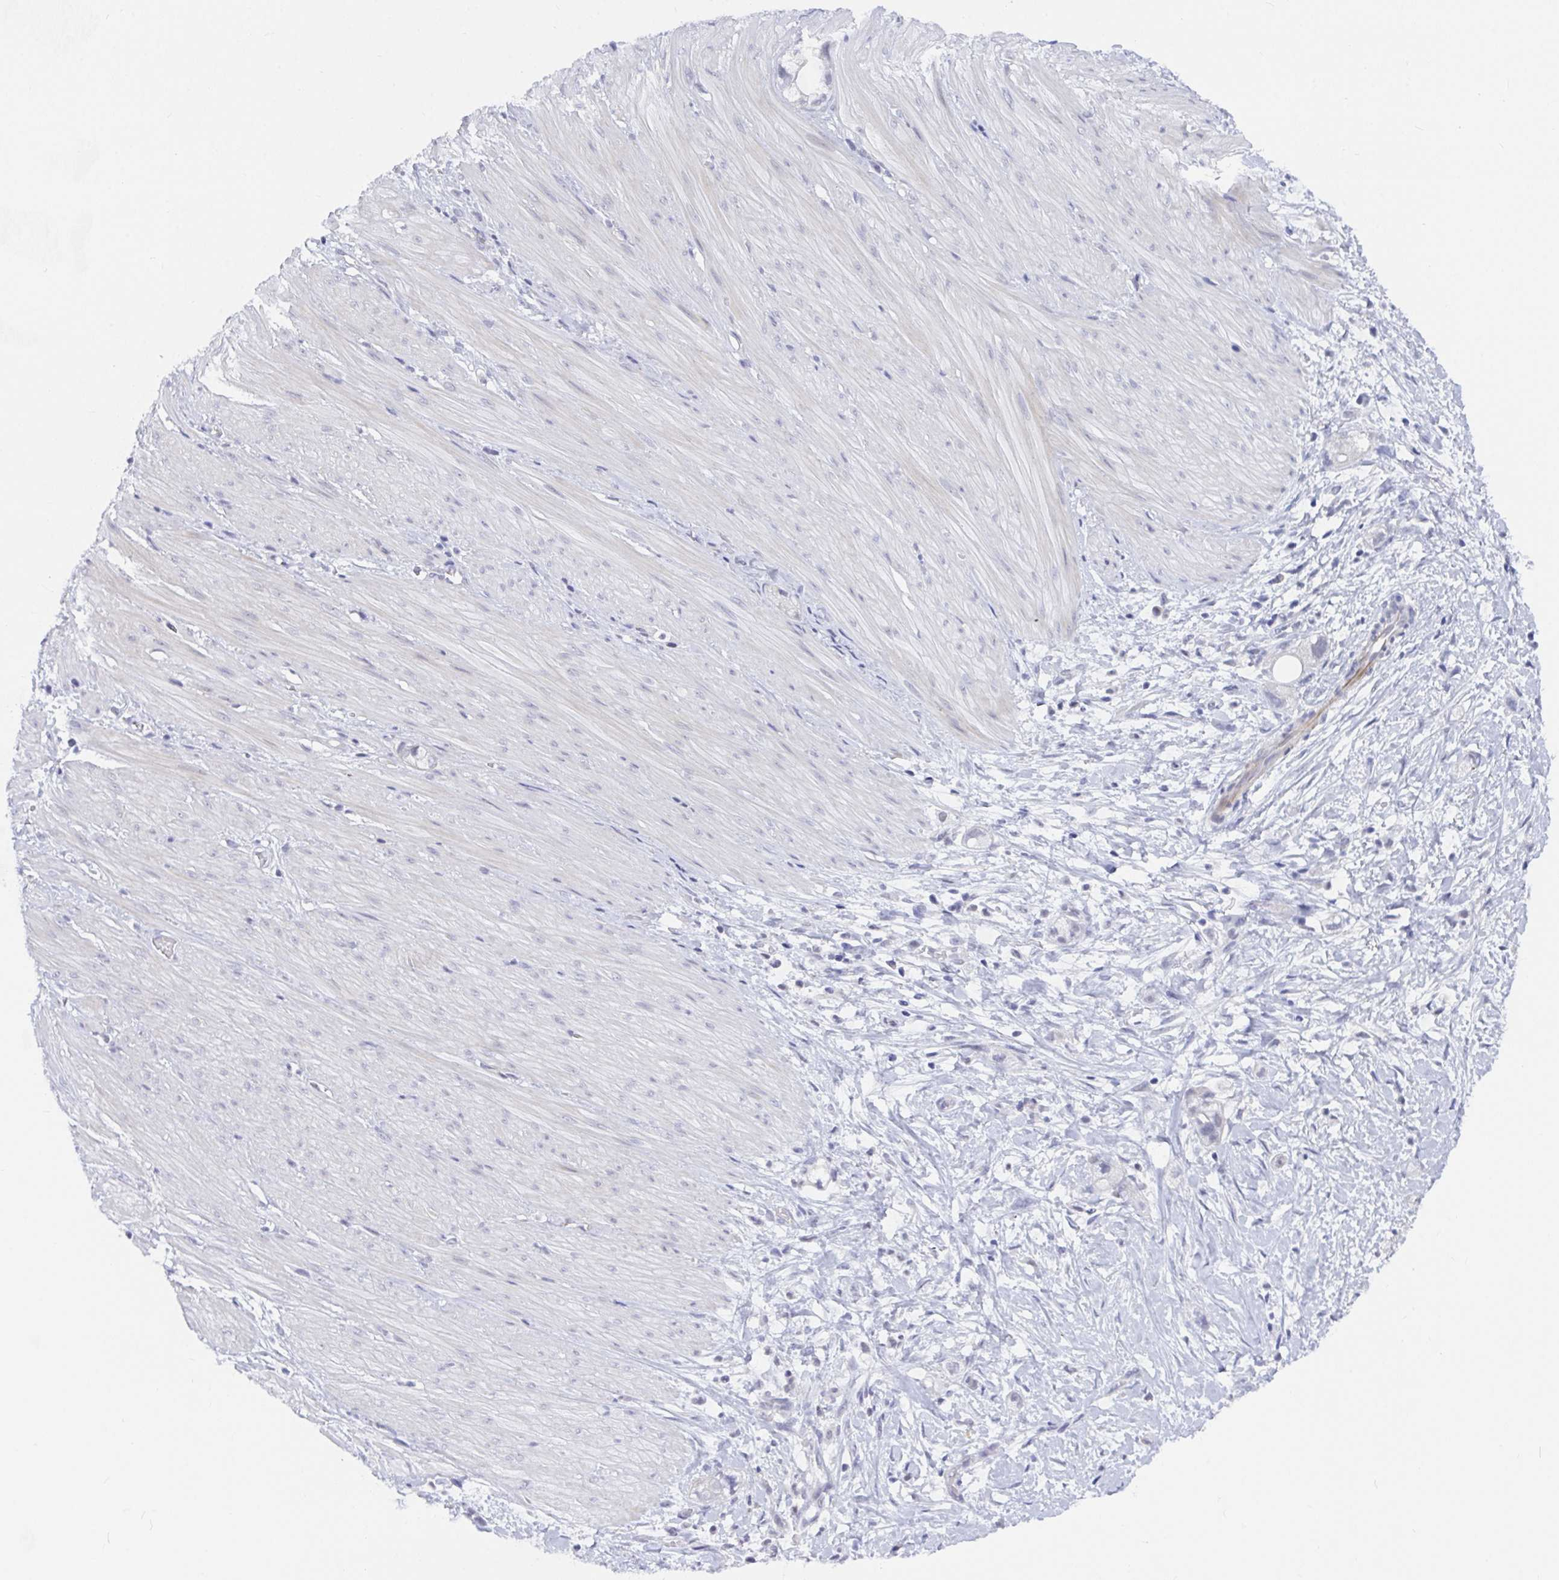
{"staining": {"intensity": "negative", "quantity": "none", "location": "none"}, "tissue": "stomach cancer", "cell_type": "Tumor cells", "image_type": "cancer", "snomed": [{"axis": "morphology", "description": "Adenocarcinoma, NOS"}, {"axis": "topography", "description": "Stomach"}, {"axis": "topography", "description": "Stomach, lower"}], "caption": "This is a micrograph of IHC staining of stomach cancer (adenocarcinoma), which shows no staining in tumor cells. (DAB (3,3'-diaminobenzidine) immunohistochemistry visualized using brightfield microscopy, high magnification).", "gene": "DAOA", "patient": {"sex": "female", "age": 48}}